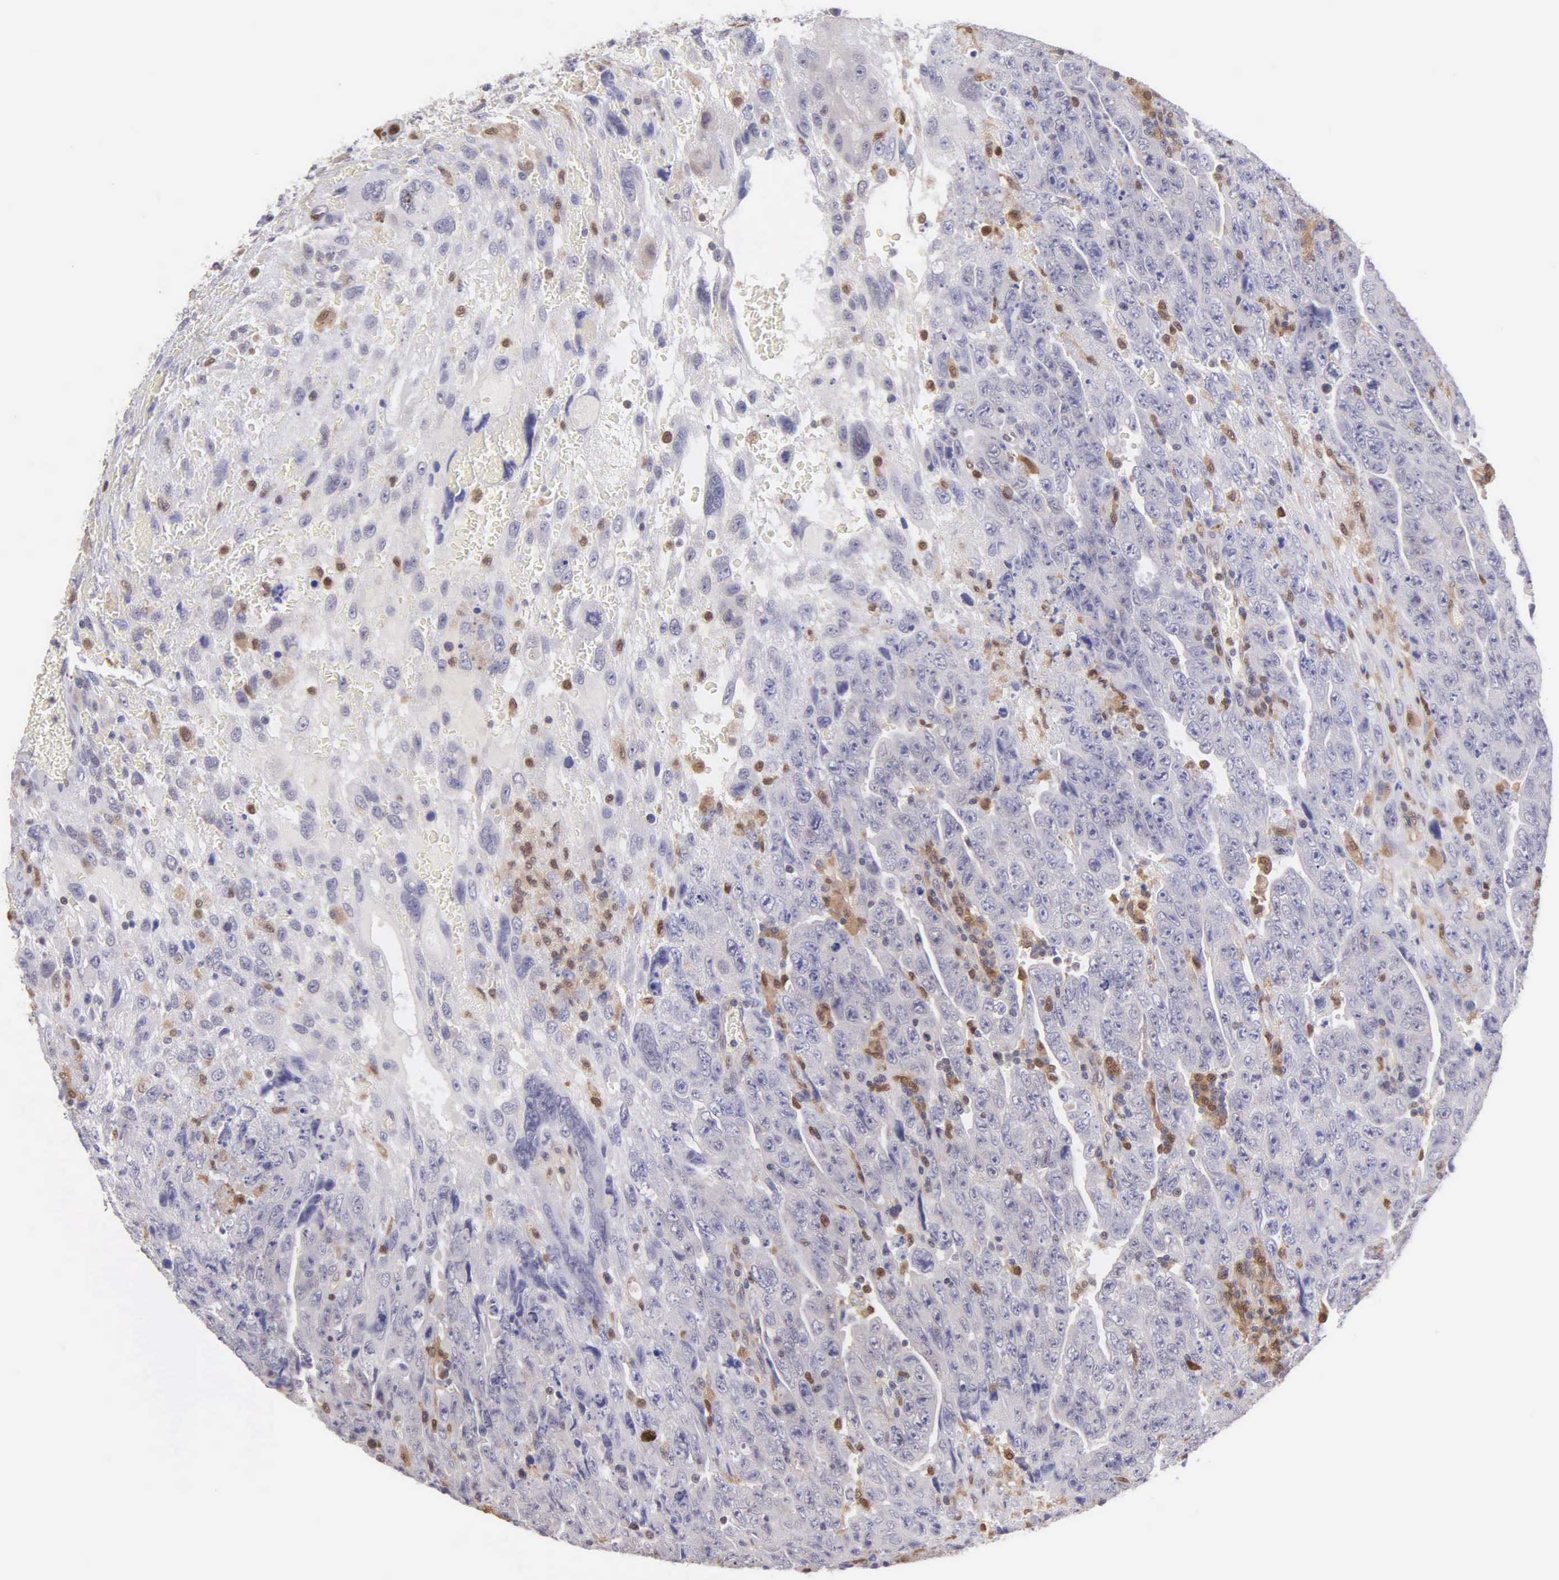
{"staining": {"intensity": "negative", "quantity": "none", "location": "none"}, "tissue": "testis cancer", "cell_type": "Tumor cells", "image_type": "cancer", "snomed": [{"axis": "morphology", "description": "Carcinoma, Embryonal, NOS"}, {"axis": "topography", "description": "Testis"}], "caption": "Testis cancer (embryonal carcinoma) was stained to show a protein in brown. There is no significant positivity in tumor cells.", "gene": "BID", "patient": {"sex": "male", "age": 28}}